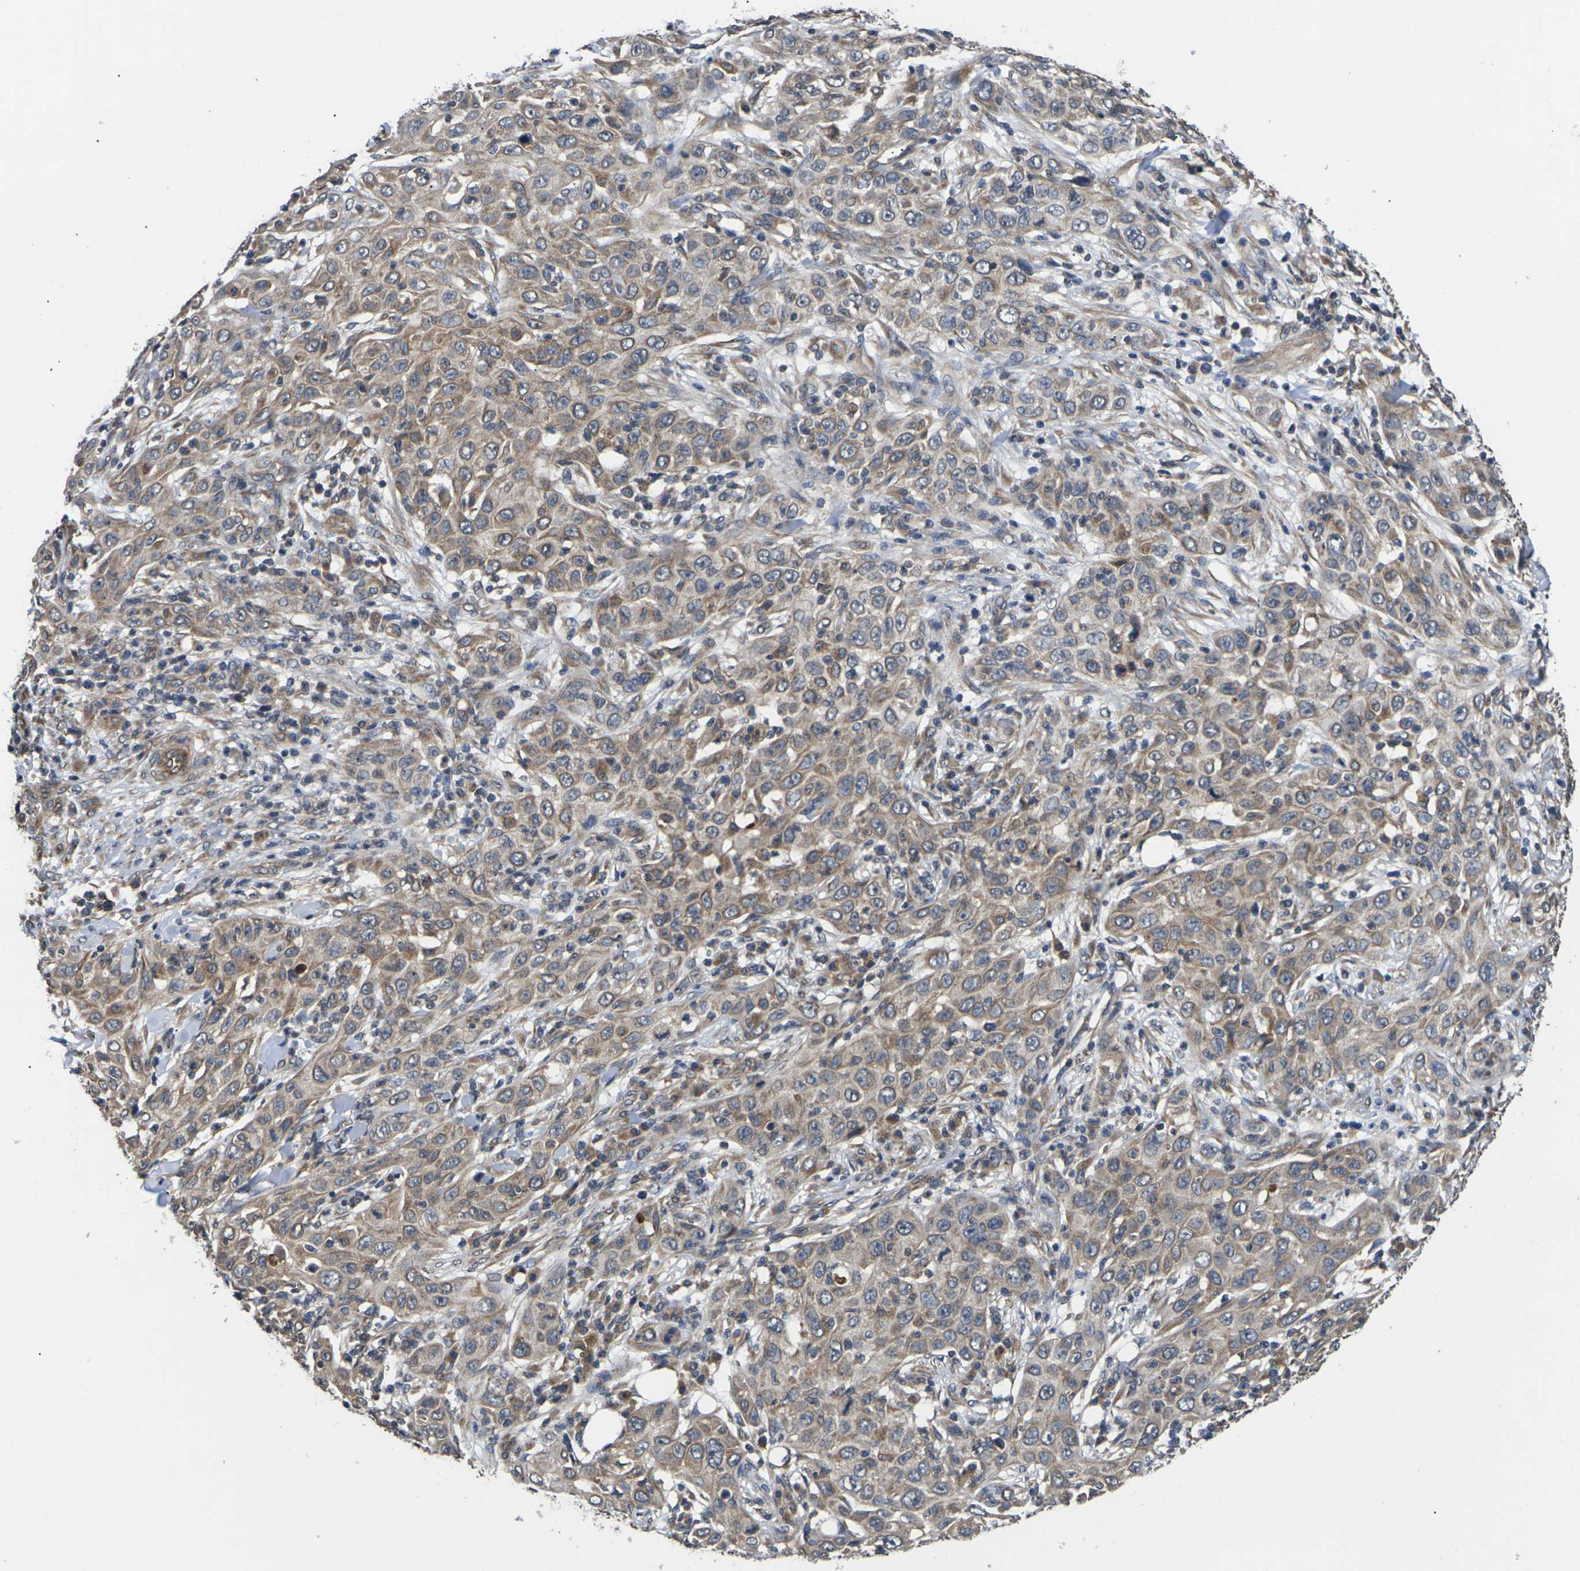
{"staining": {"intensity": "moderate", "quantity": ">75%", "location": "cytoplasmic/membranous"}, "tissue": "skin cancer", "cell_type": "Tumor cells", "image_type": "cancer", "snomed": [{"axis": "morphology", "description": "Squamous cell carcinoma, NOS"}, {"axis": "topography", "description": "Skin"}], "caption": "This micrograph exhibits IHC staining of human squamous cell carcinoma (skin), with medium moderate cytoplasmic/membranous staining in about >75% of tumor cells.", "gene": "DKK2", "patient": {"sex": "female", "age": 88}}